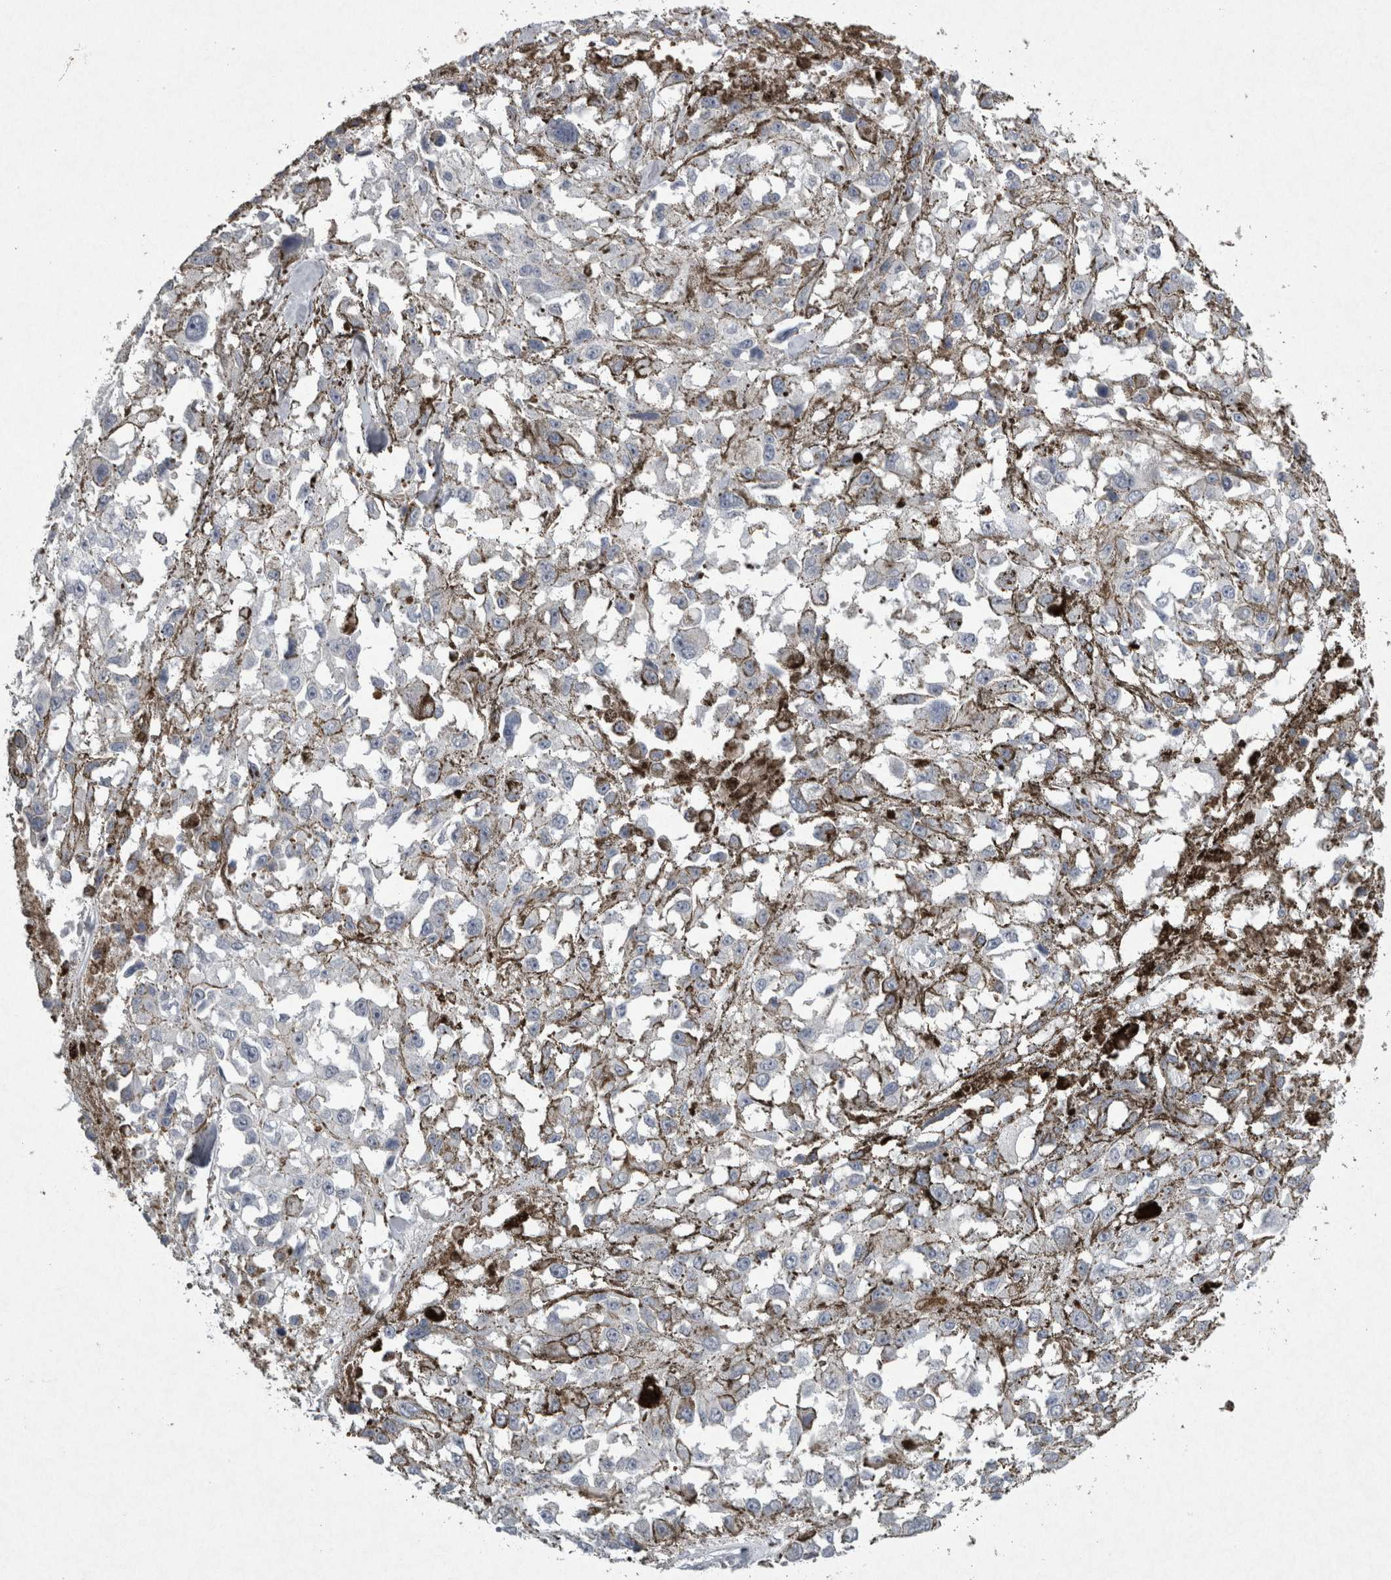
{"staining": {"intensity": "negative", "quantity": "none", "location": "none"}, "tissue": "melanoma", "cell_type": "Tumor cells", "image_type": "cancer", "snomed": [{"axis": "morphology", "description": "Malignant melanoma, Metastatic site"}, {"axis": "topography", "description": "Lymph node"}], "caption": "There is no significant expression in tumor cells of malignant melanoma (metastatic site).", "gene": "PDX1", "patient": {"sex": "male", "age": 59}}